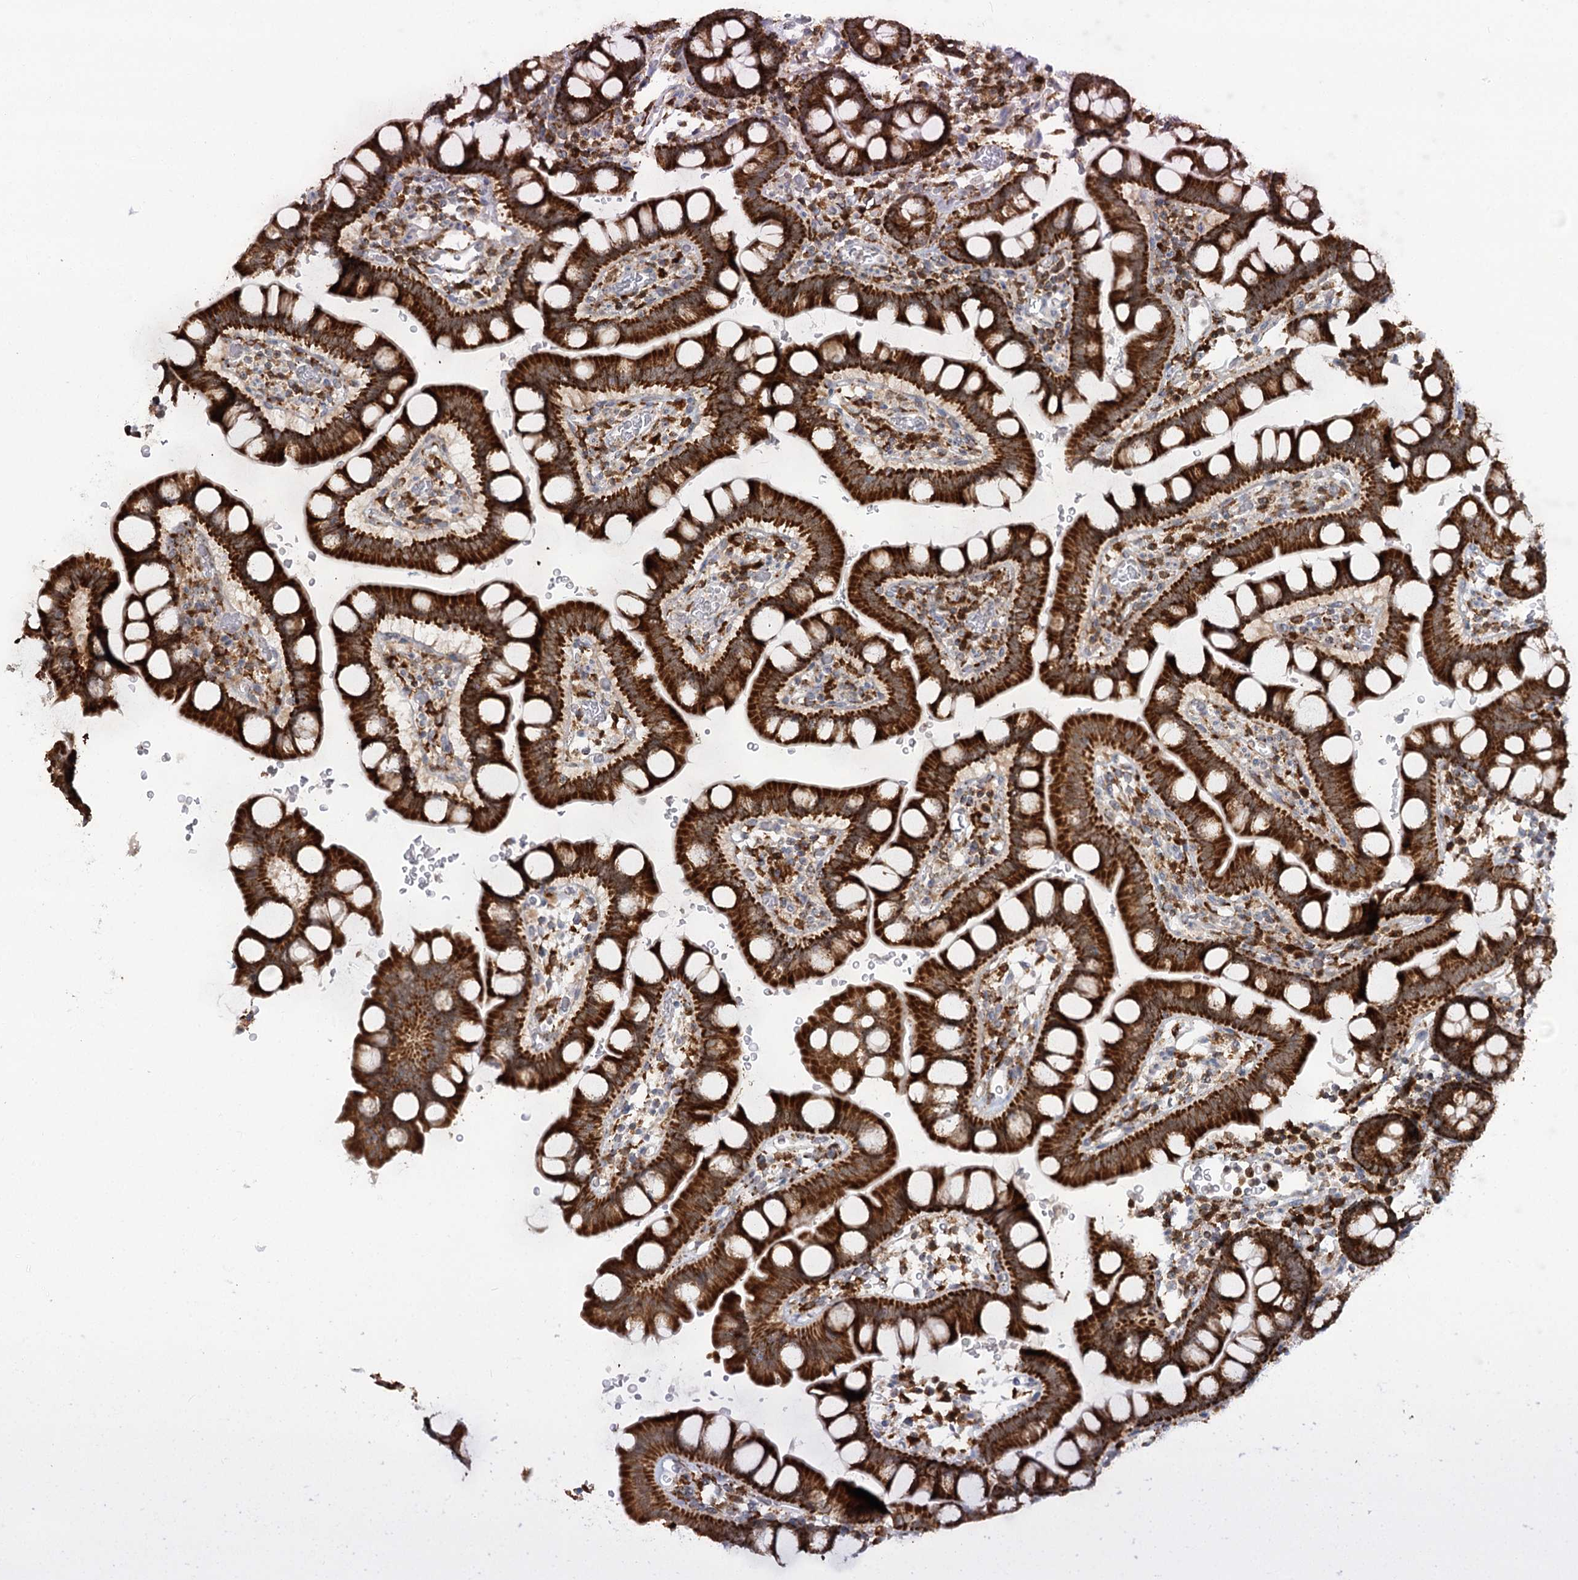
{"staining": {"intensity": "strong", "quantity": ">75%", "location": "cytoplasmic/membranous"}, "tissue": "small intestine", "cell_type": "Glandular cells", "image_type": "normal", "snomed": [{"axis": "morphology", "description": "Normal tissue, NOS"}, {"axis": "topography", "description": "Stomach, upper"}, {"axis": "topography", "description": "Stomach, lower"}, {"axis": "topography", "description": "Small intestine"}], "caption": "A high amount of strong cytoplasmic/membranous staining is identified in approximately >75% of glandular cells in unremarkable small intestine. The staining was performed using DAB (3,3'-diaminobenzidine), with brown indicating positive protein expression. Nuclei are stained blue with hematoxylin.", "gene": "TAS1R1", "patient": {"sex": "male", "age": 68}}